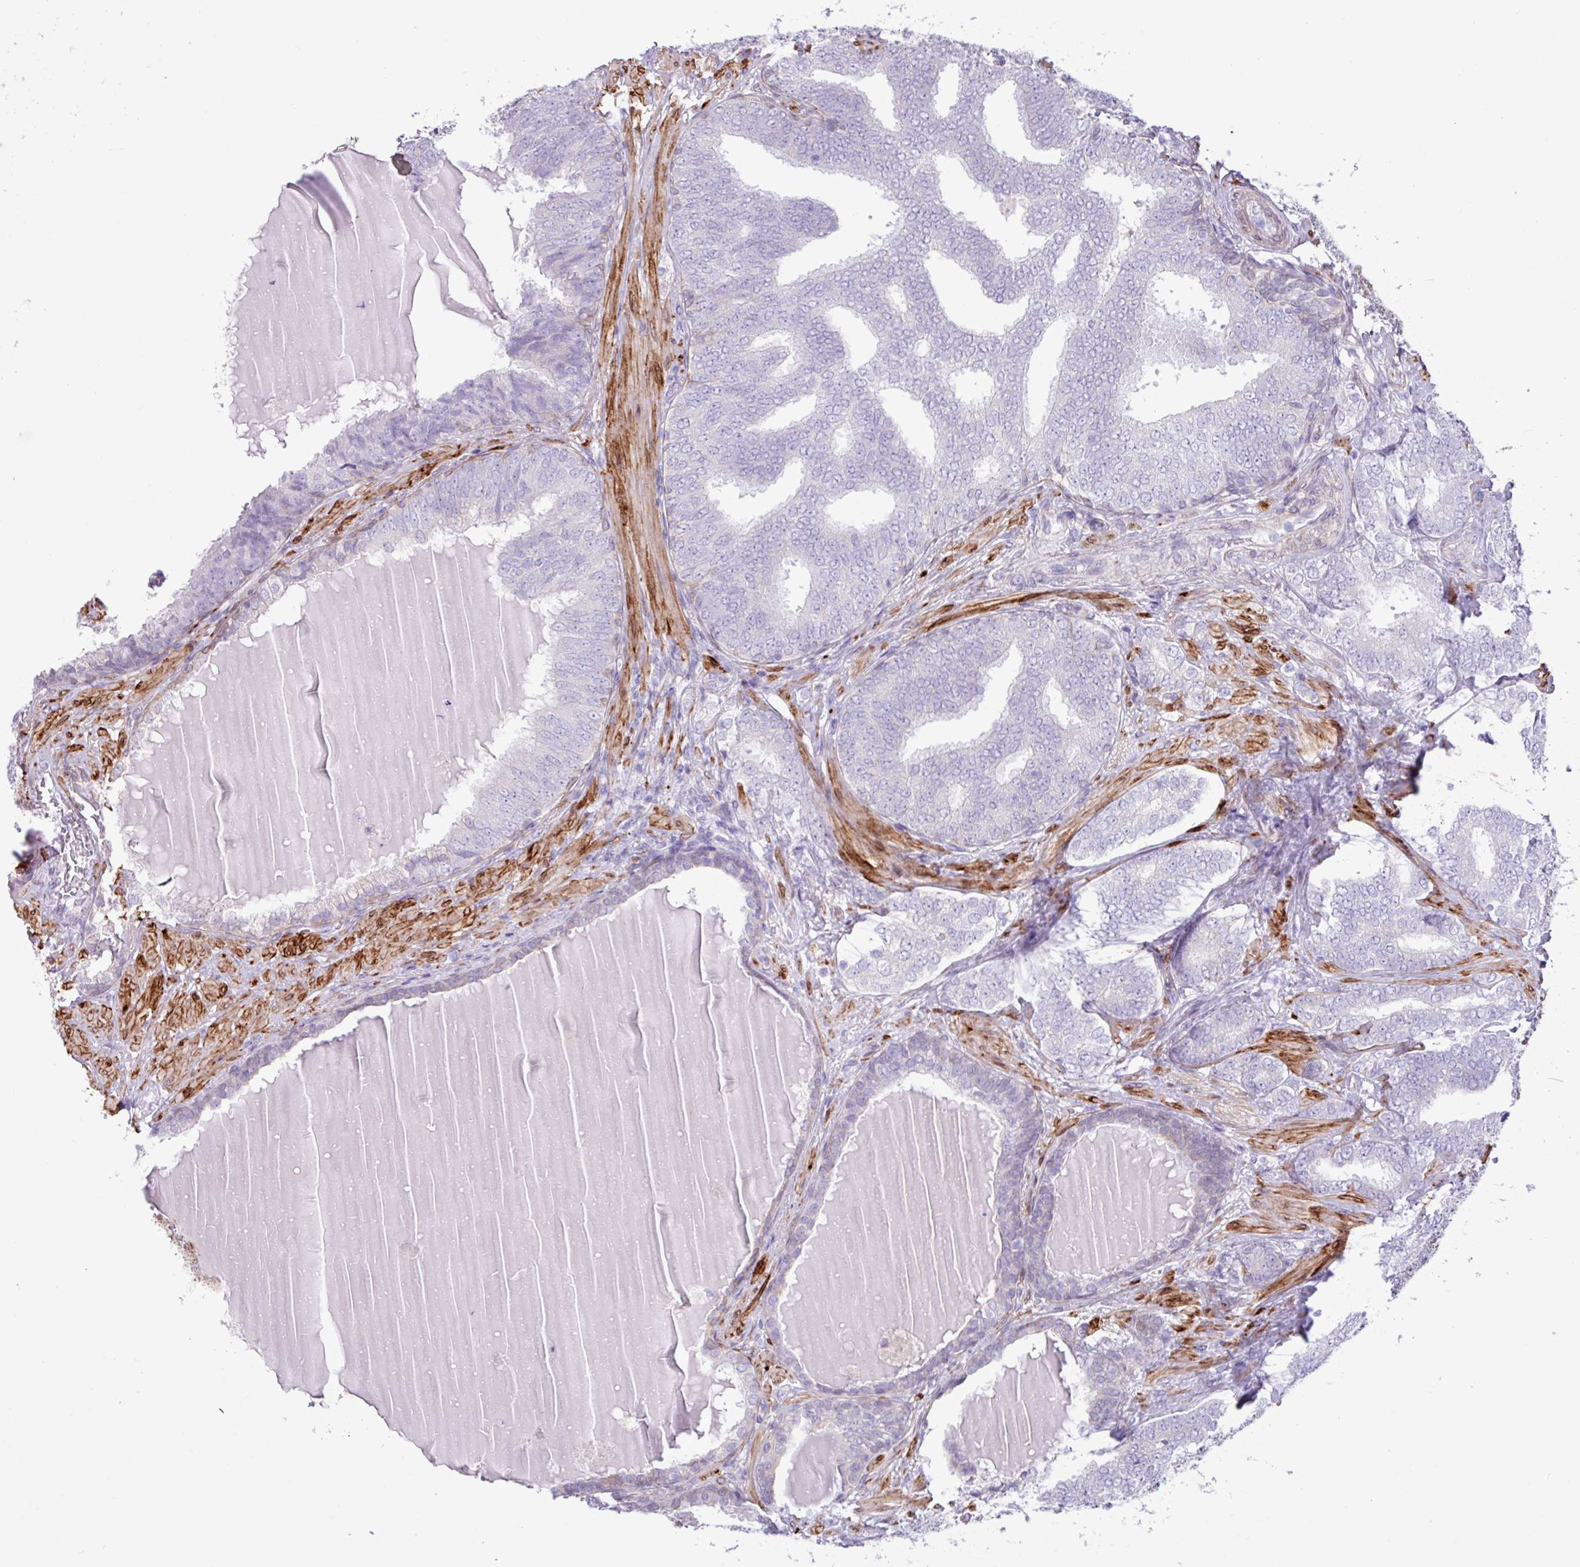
{"staining": {"intensity": "negative", "quantity": "none", "location": "none"}, "tissue": "prostate cancer", "cell_type": "Tumor cells", "image_type": "cancer", "snomed": [{"axis": "morphology", "description": "Adenocarcinoma, High grade"}, {"axis": "topography", "description": "Prostate"}], "caption": "Tumor cells are negative for protein expression in human prostate adenocarcinoma (high-grade).", "gene": "SLC38A1", "patient": {"sex": "male", "age": 72}}